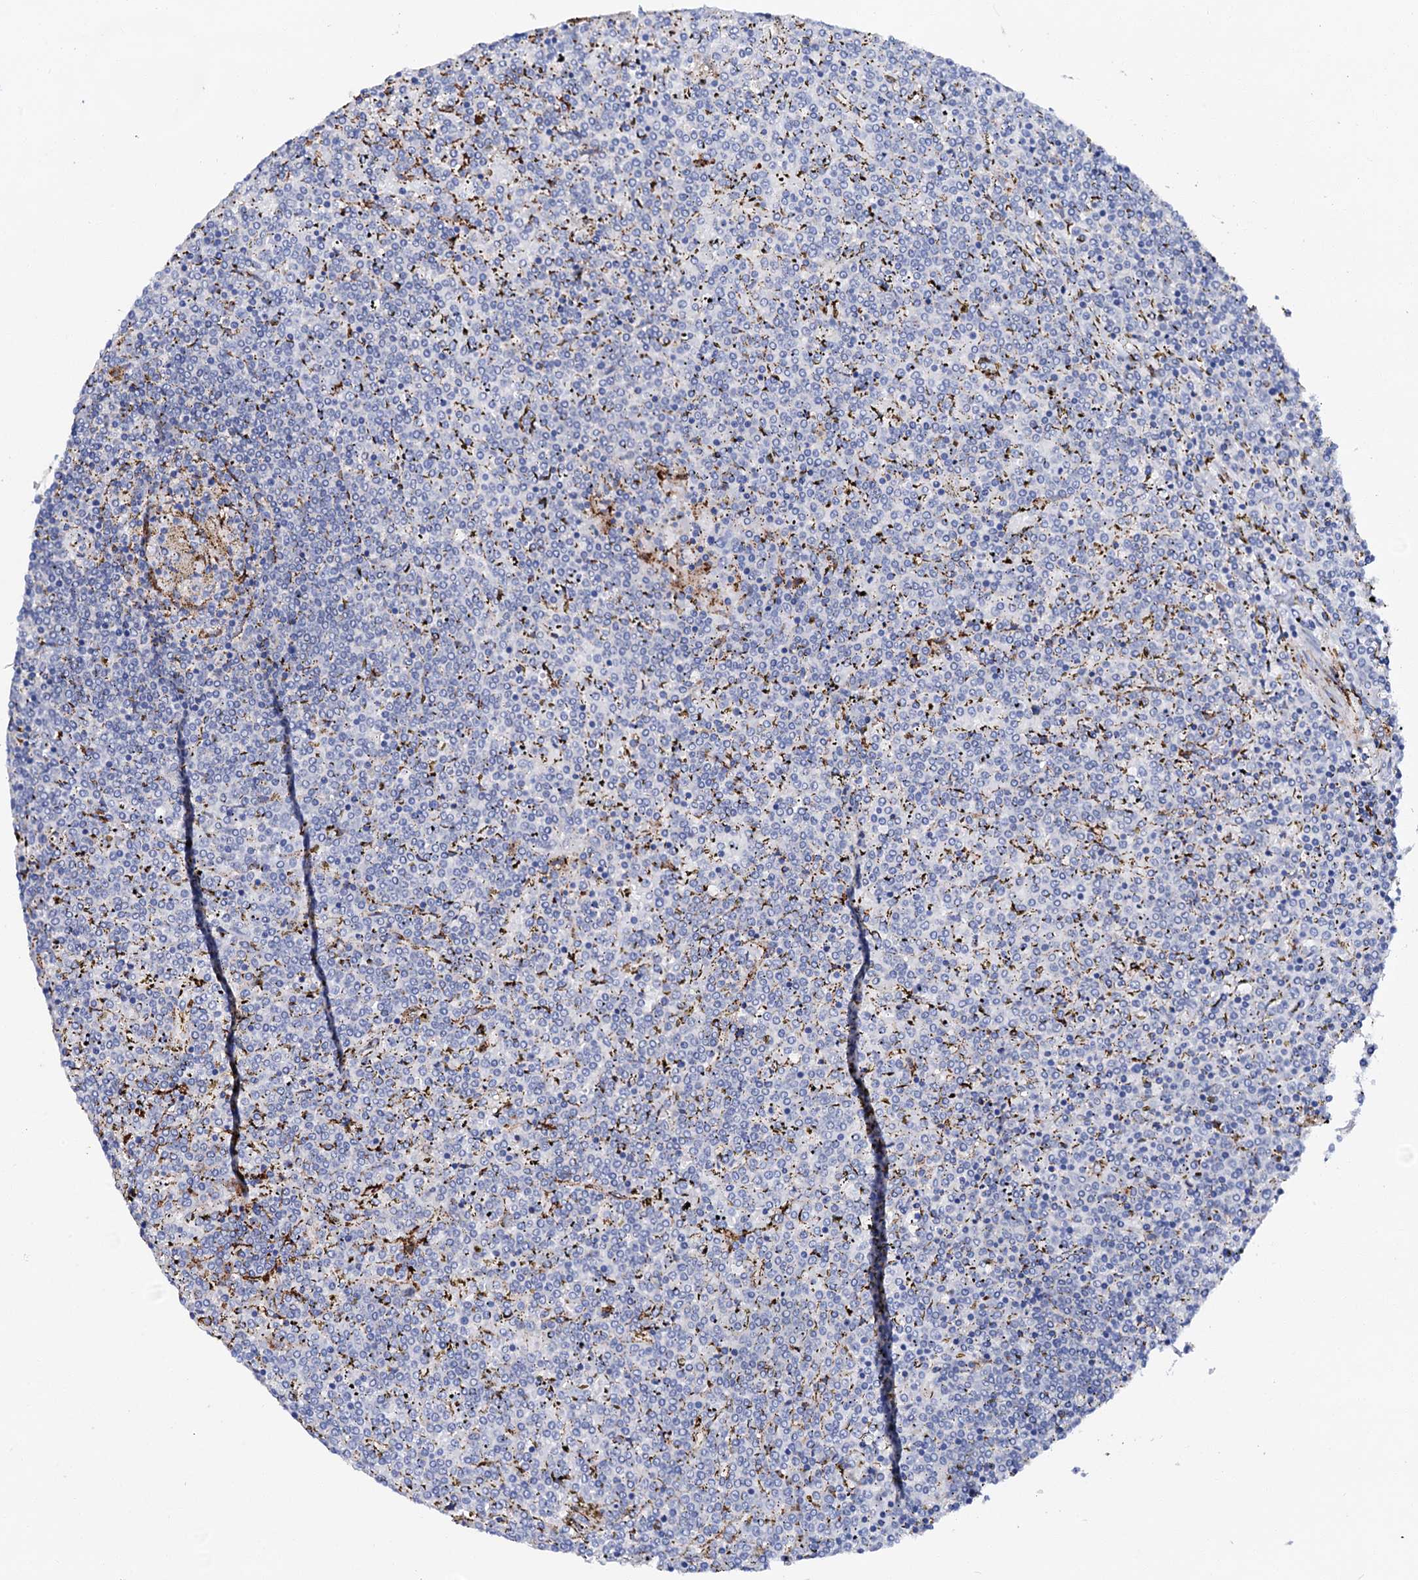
{"staining": {"intensity": "negative", "quantity": "none", "location": "none"}, "tissue": "lymphoma", "cell_type": "Tumor cells", "image_type": "cancer", "snomed": [{"axis": "morphology", "description": "Malignant lymphoma, non-Hodgkin's type, Low grade"}, {"axis": "topography", "description": "Spleen"}], "caption": "IHC image of lymphoma stained for a protein (brown), which displays no staining in tumor cells.", "gene": "MED13L", "patient": {"sex": "female", "age": 19}}